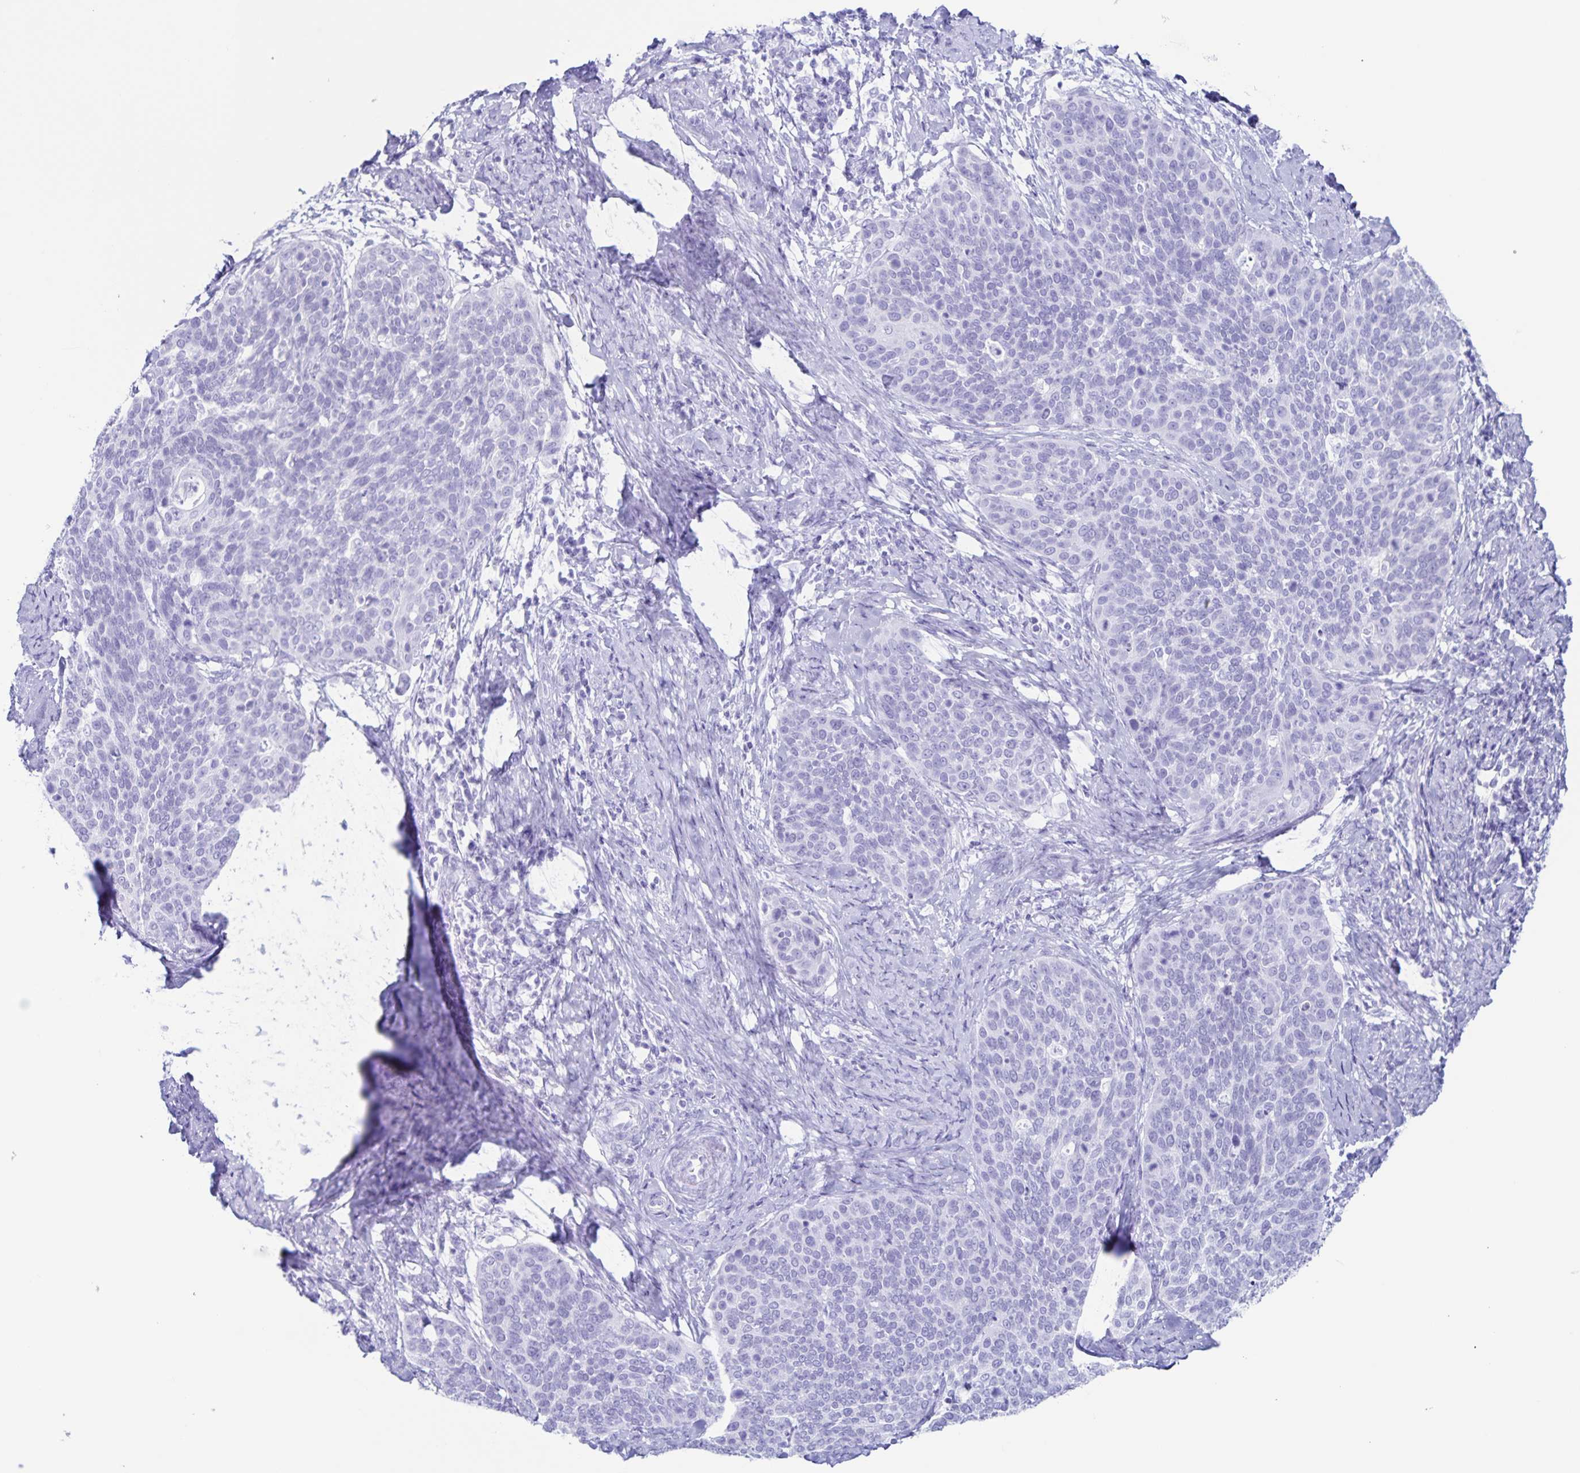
{"staining": {"intensity": "negative", "quantity": "none", "location": "none"}, "tissue": "cervical cancer", "cell_type": "Tumor cells", "image_type": "cancer", "snomed": [{"axis": "morphology", "description": "Squamous cell carcinoma, NOS"}, {"axis": "topography", "description": "Cervix"}], "caption": "Histopathology image shows no protein staining in tumor cells of cervical squamous cell carcinoma tissue.", "gene": "C12orf56", "patient": {"sex": "female", "age": 69}}